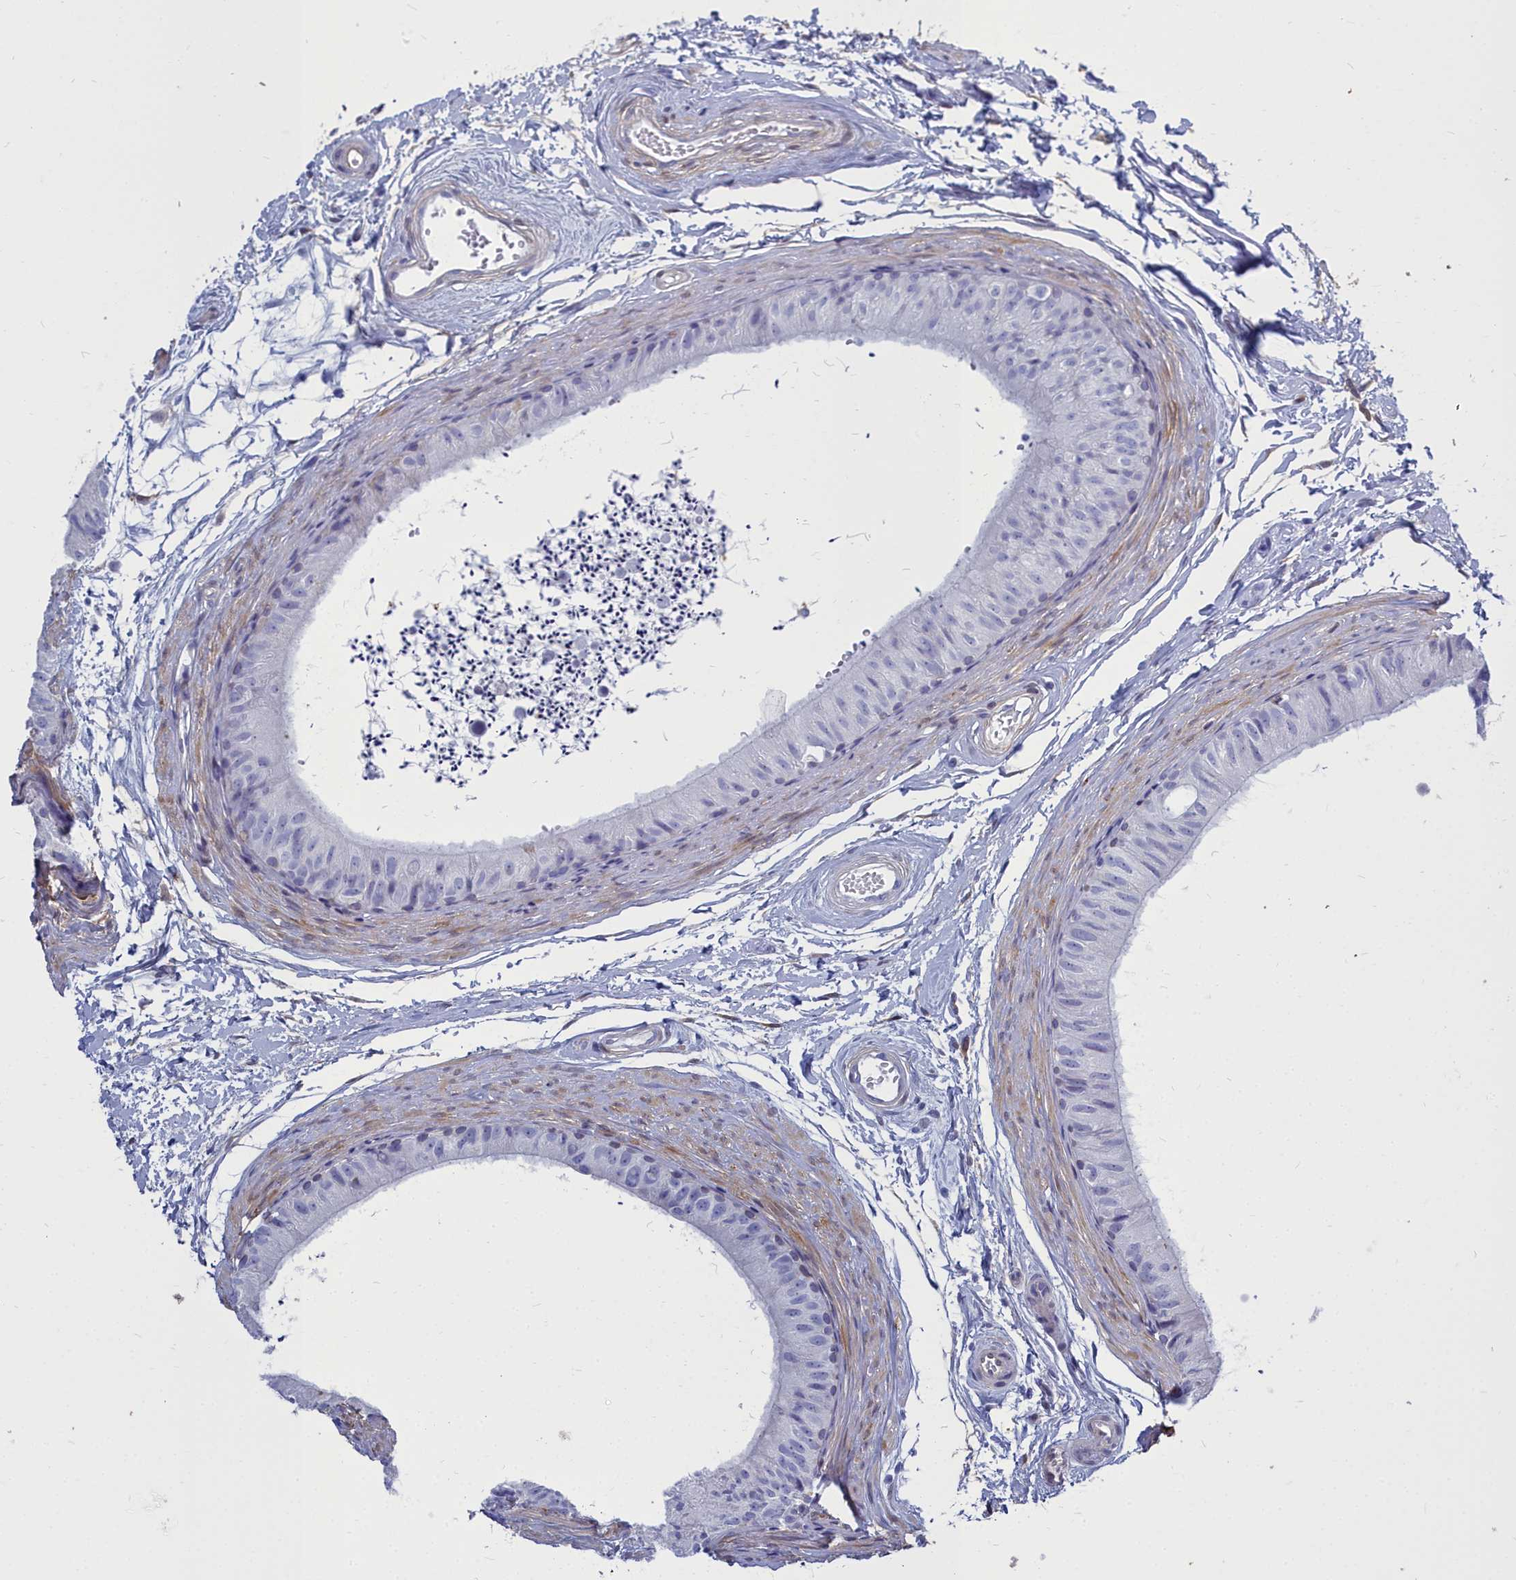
{"staining": {"intensity": "negative", "quantity": "none", "location": "none"}, "tissue": "epididymis", "cell_type": "Glandular cells", "image_type": "normal", "snomed": [{"axis": "morphology", "description": "Normal tissue, NOS"}, {"axis": "topography", "description": "Epididymis"}], "caption": "High magnification brightfield microscopy of normal epididymis stained with DAB (brown) and counterstained with hematoxylin (blue): glandular cells show no significant staining.", "gene": "PPP1R14A", "patient": {"sex": "male", "age": 56}}